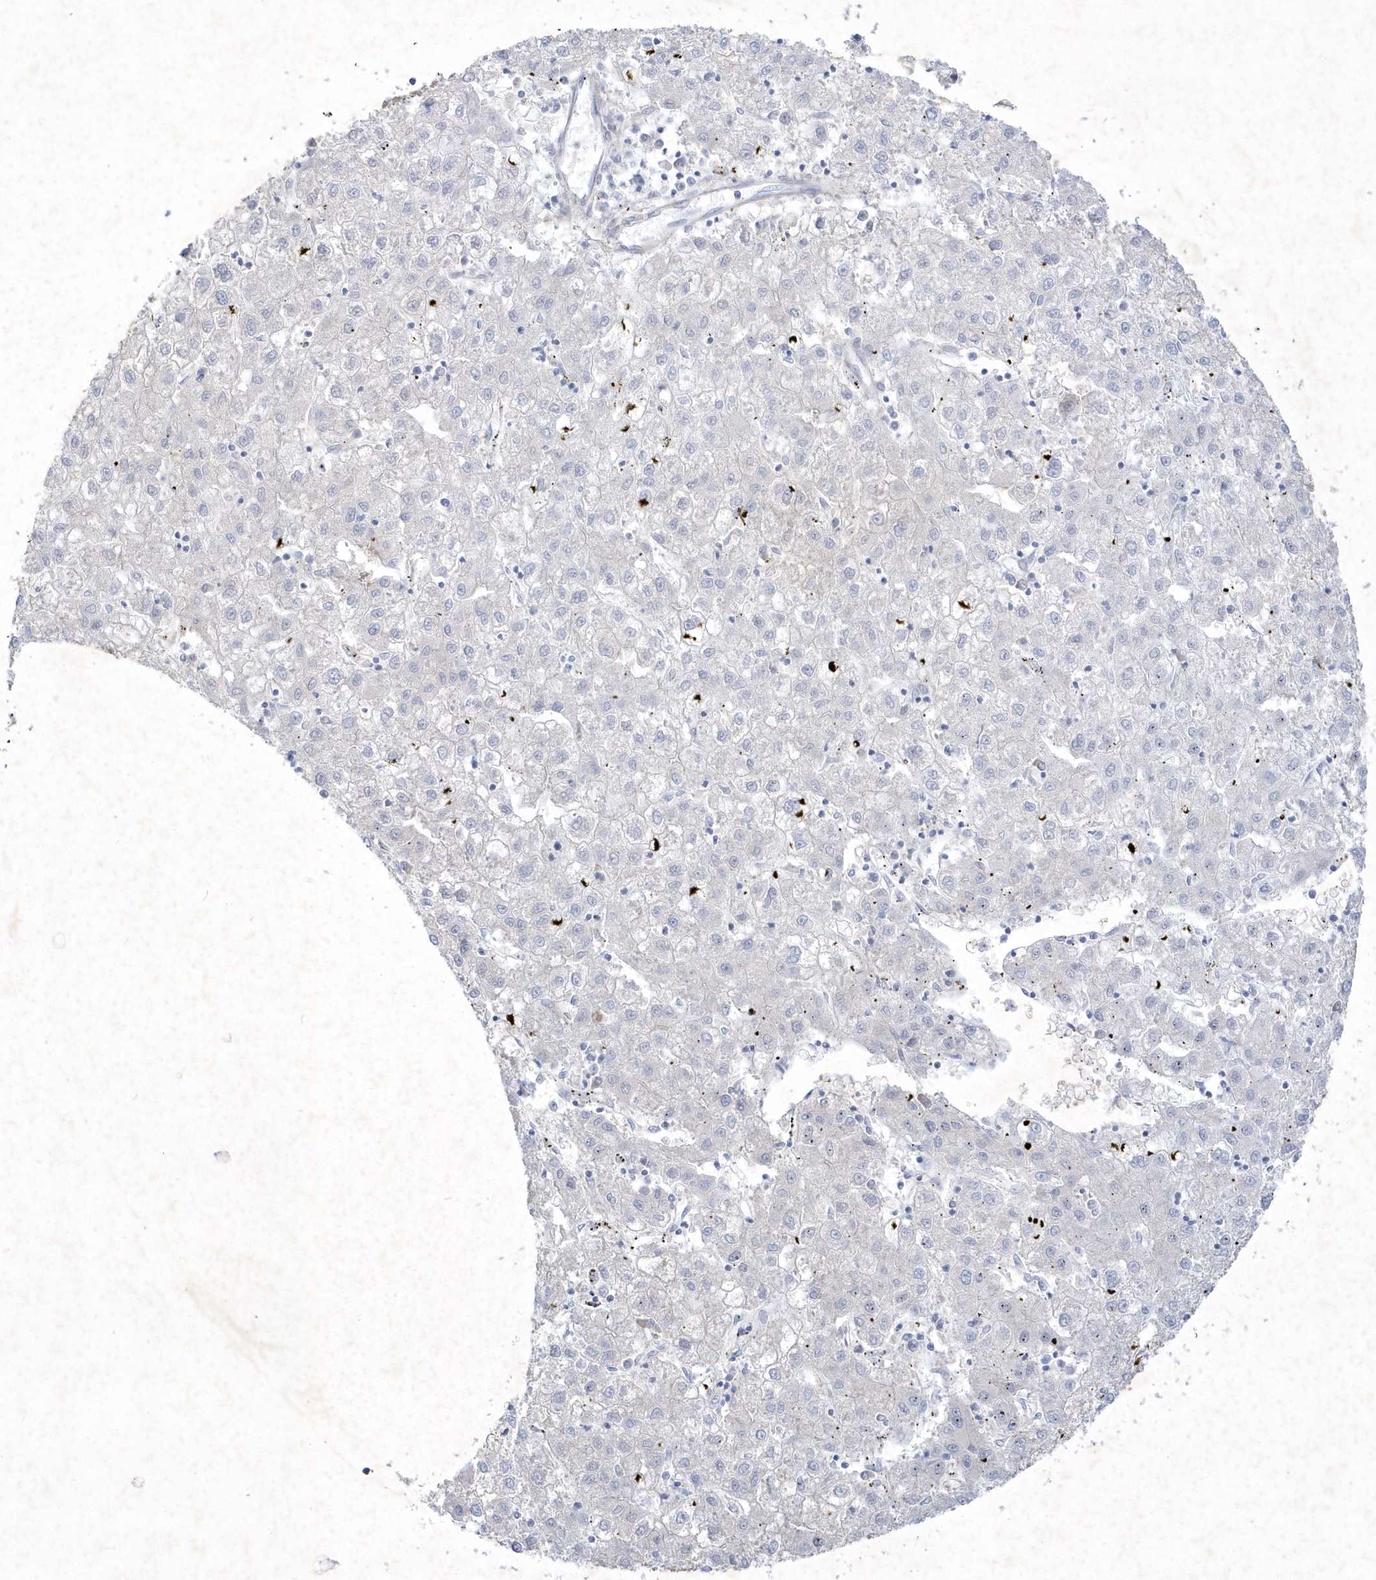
{"staining": {"intensity": "negative", "quantity": "none", "location": "none"}, "tissue": "liver cancer", "cell_type": "Tumor cells", "image_type": "cancer", "snomed": [{"axis": "morphology", "description": "Carcinoma, Hepatocellular, NOS"}, {"axis": "topography", "description": "Liver"}], "caption": "The image demonstrates no significant positivity in tumor cells of hepatocellular carcinoma (liver).", "gene": "LARS1", "patient": {"sex": "male", "age": 72}}